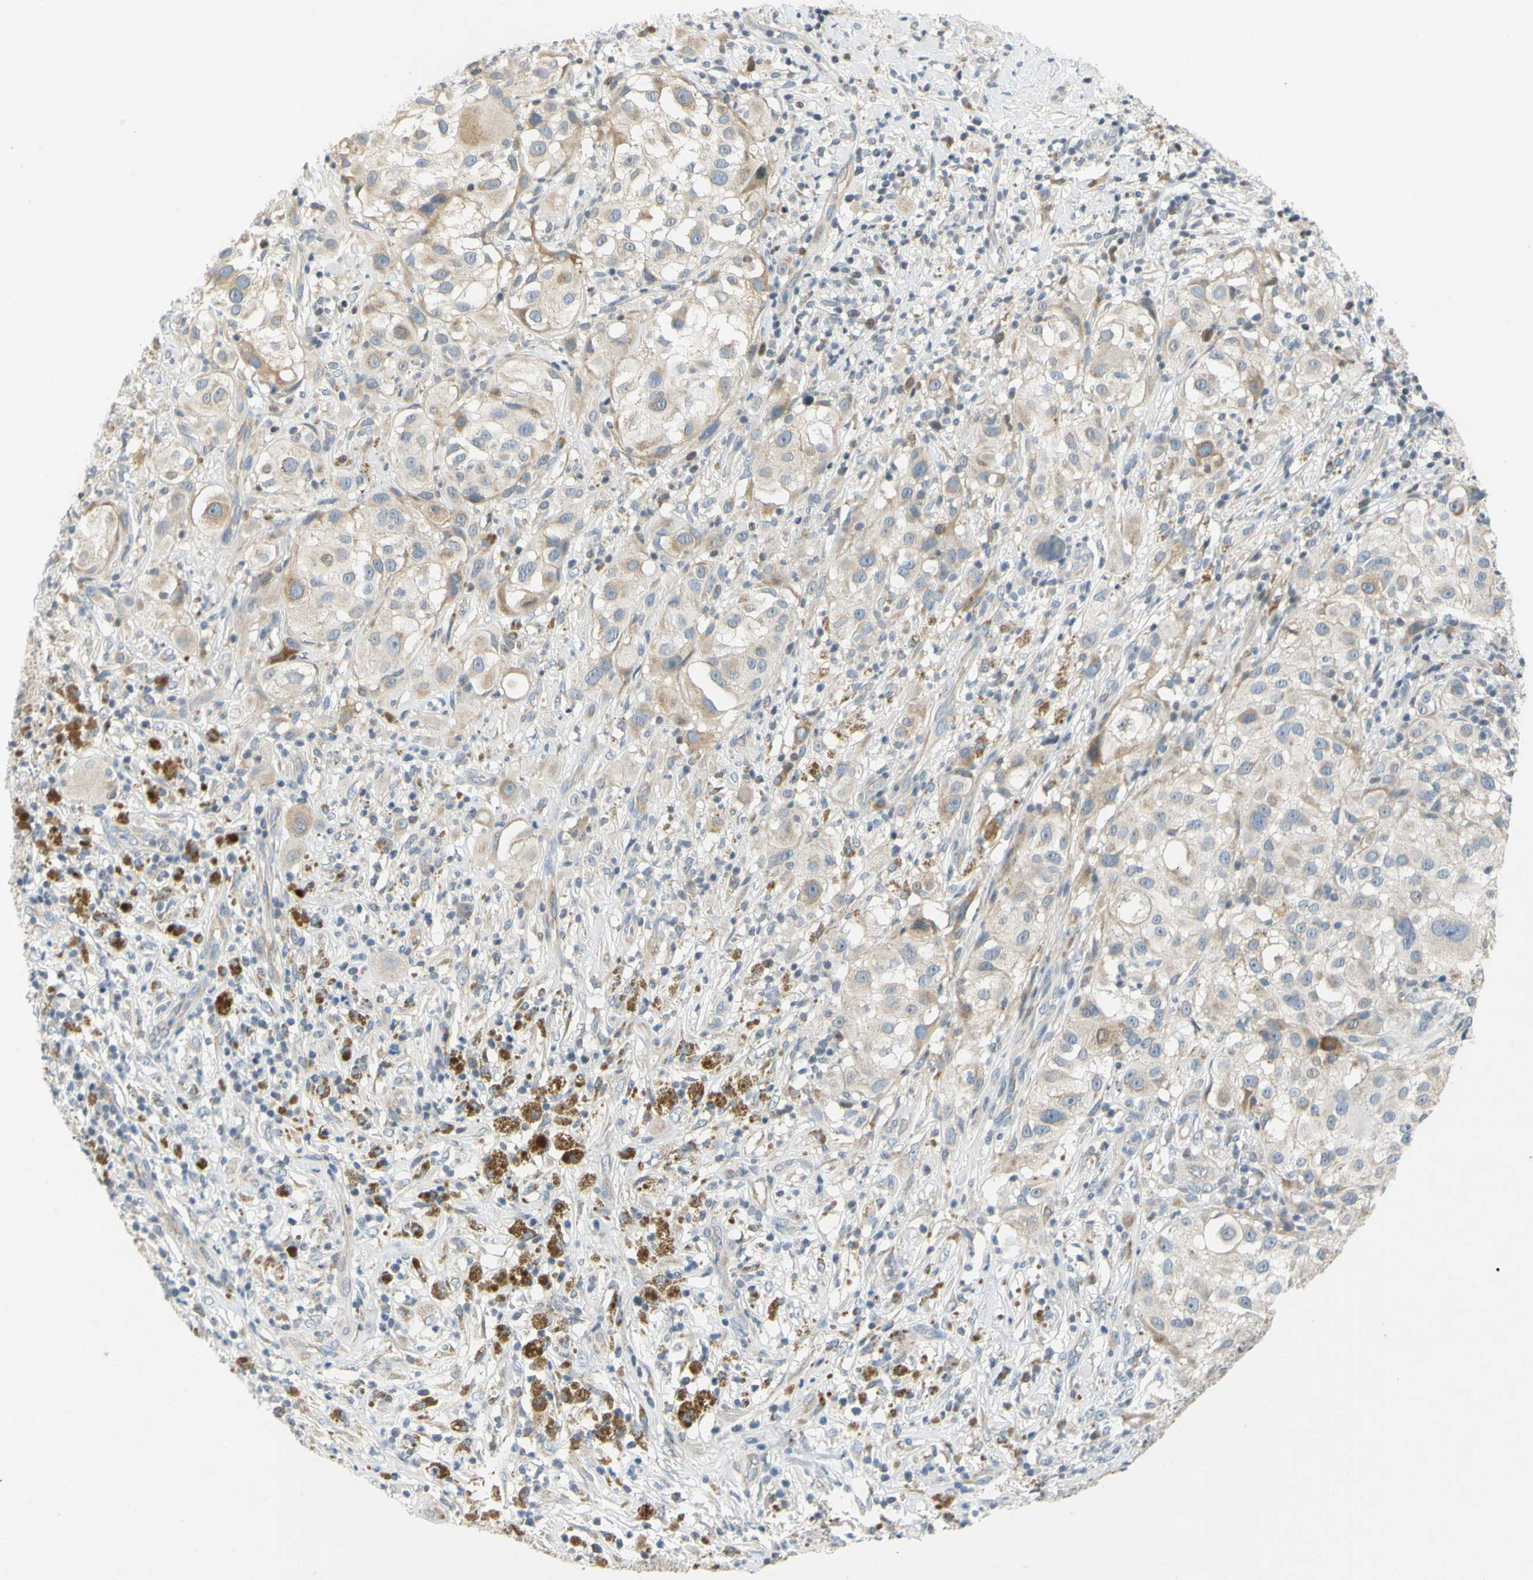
{"staining": {"intensity": "weak", "quantity": "25%-75%", "location": "cytoplasmic/membranous"}, "tissue": "melanoma", "cell_type": "Tumor cells", "image_type": "cancer", "snomed": [{"axis": "morphology", "description": "Necrosis, NOS"}, {"axis": "morphology", "description": "Malignant melanoma, NOS"}, {"axis": "topography", "description": "Skin"}], "caption": "Tumor cells reveal low levels of weak cytoplasmic/membranous positivity in about 25%-75% of cells in melanoma.", "gene": "CCNB2", "patient": {"sex": "female", "age": 87}}